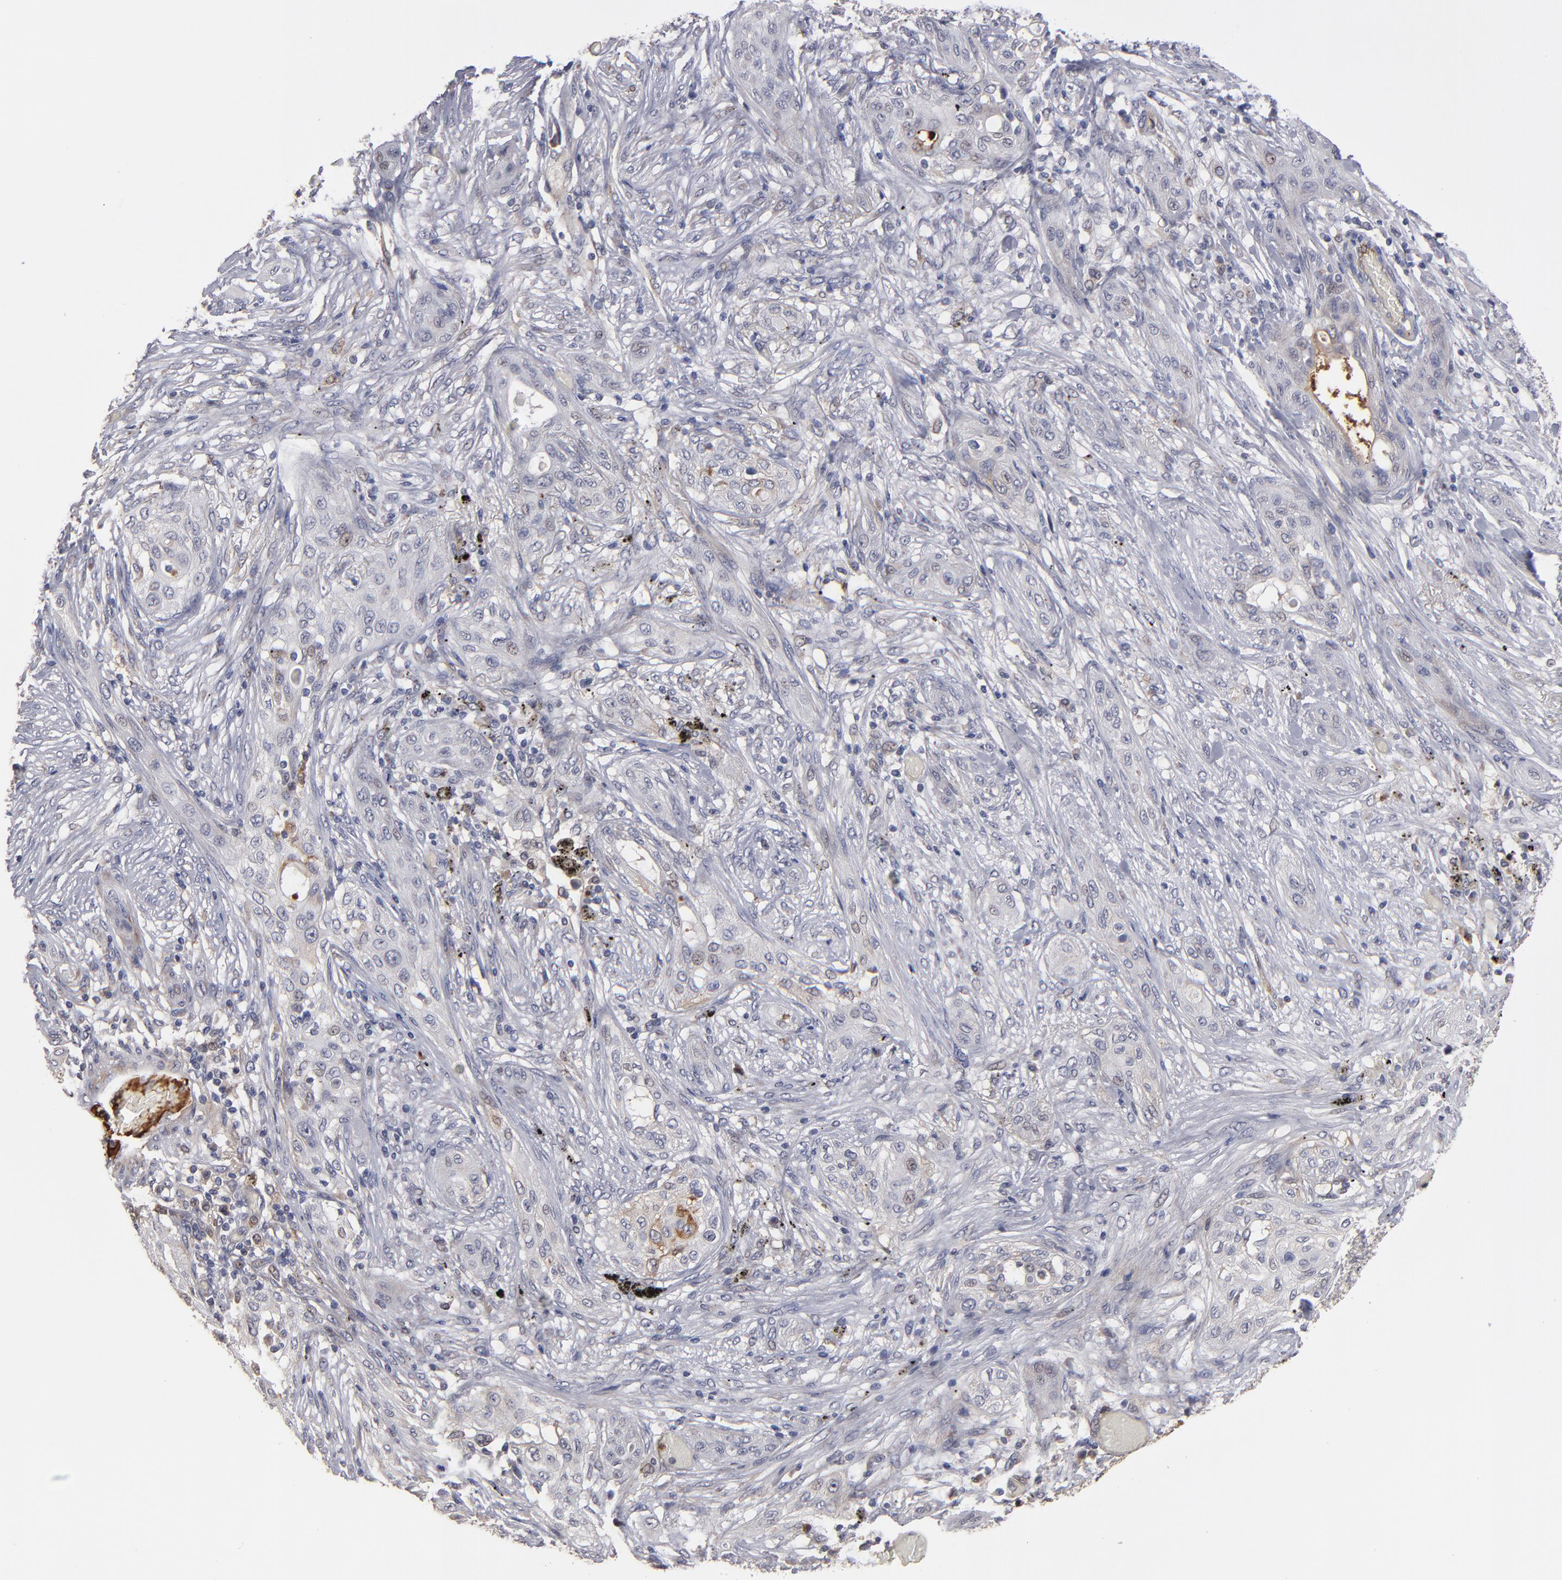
{"staining": {"intensity": "negative", "quantity": "none", "location": "none"}, "tissue": "lung cancer", "cell_type": "Tumor cells", "image_type": "cancer", "snomed": [{"axis": "morphology", "description": "Squamous cell carcinoma, NOS"}, {"axis": "topography", "description": "Lung"}], "caption": "Tumor cells are negative for protein expression in human lung squamous cell carcinoma.", "gene": "EXD2", "patient": {"sex": "female", "age": 47}}